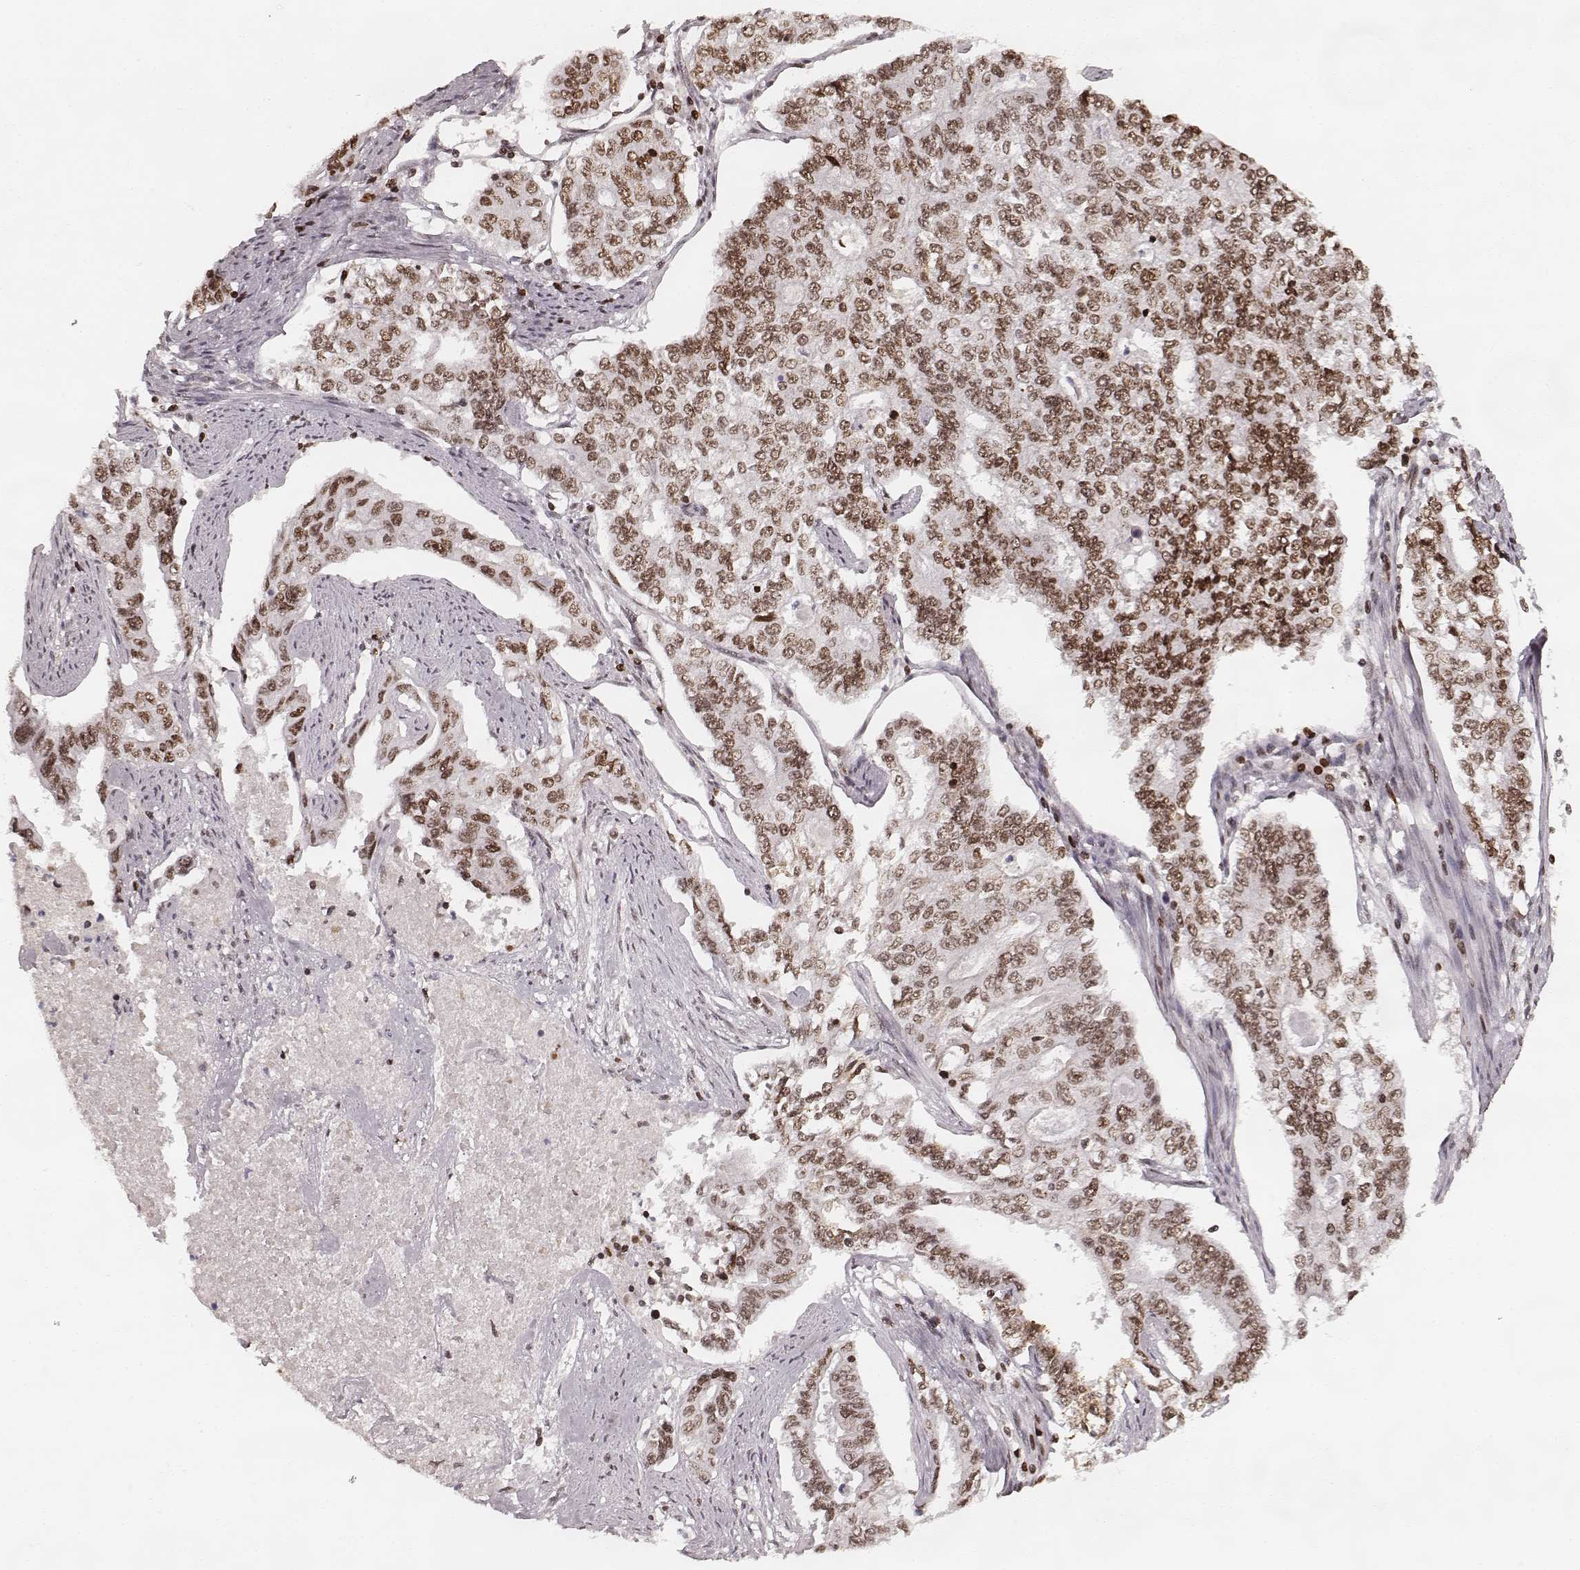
{"staining": {"intensity": "moderate", "quantity": ">75%", "location": "nuclear"}, "tissue": "endometrial cancer", "cell_type": "Tumor cells", "image_type": "cancer", "snomed": [{"axis": "morphology", "description": "Adenocarcinoma, NOS"}, {"axis": "topography", "description": "Uterus"}], "caption": "Human endometrial cancer (adenocarcinoma) stained with a brown dye displays moderate nuclear positive expression in about >75% of tumor cells.", "gene": "PARP1", "patient": {"sex": "female", "age": 59}}